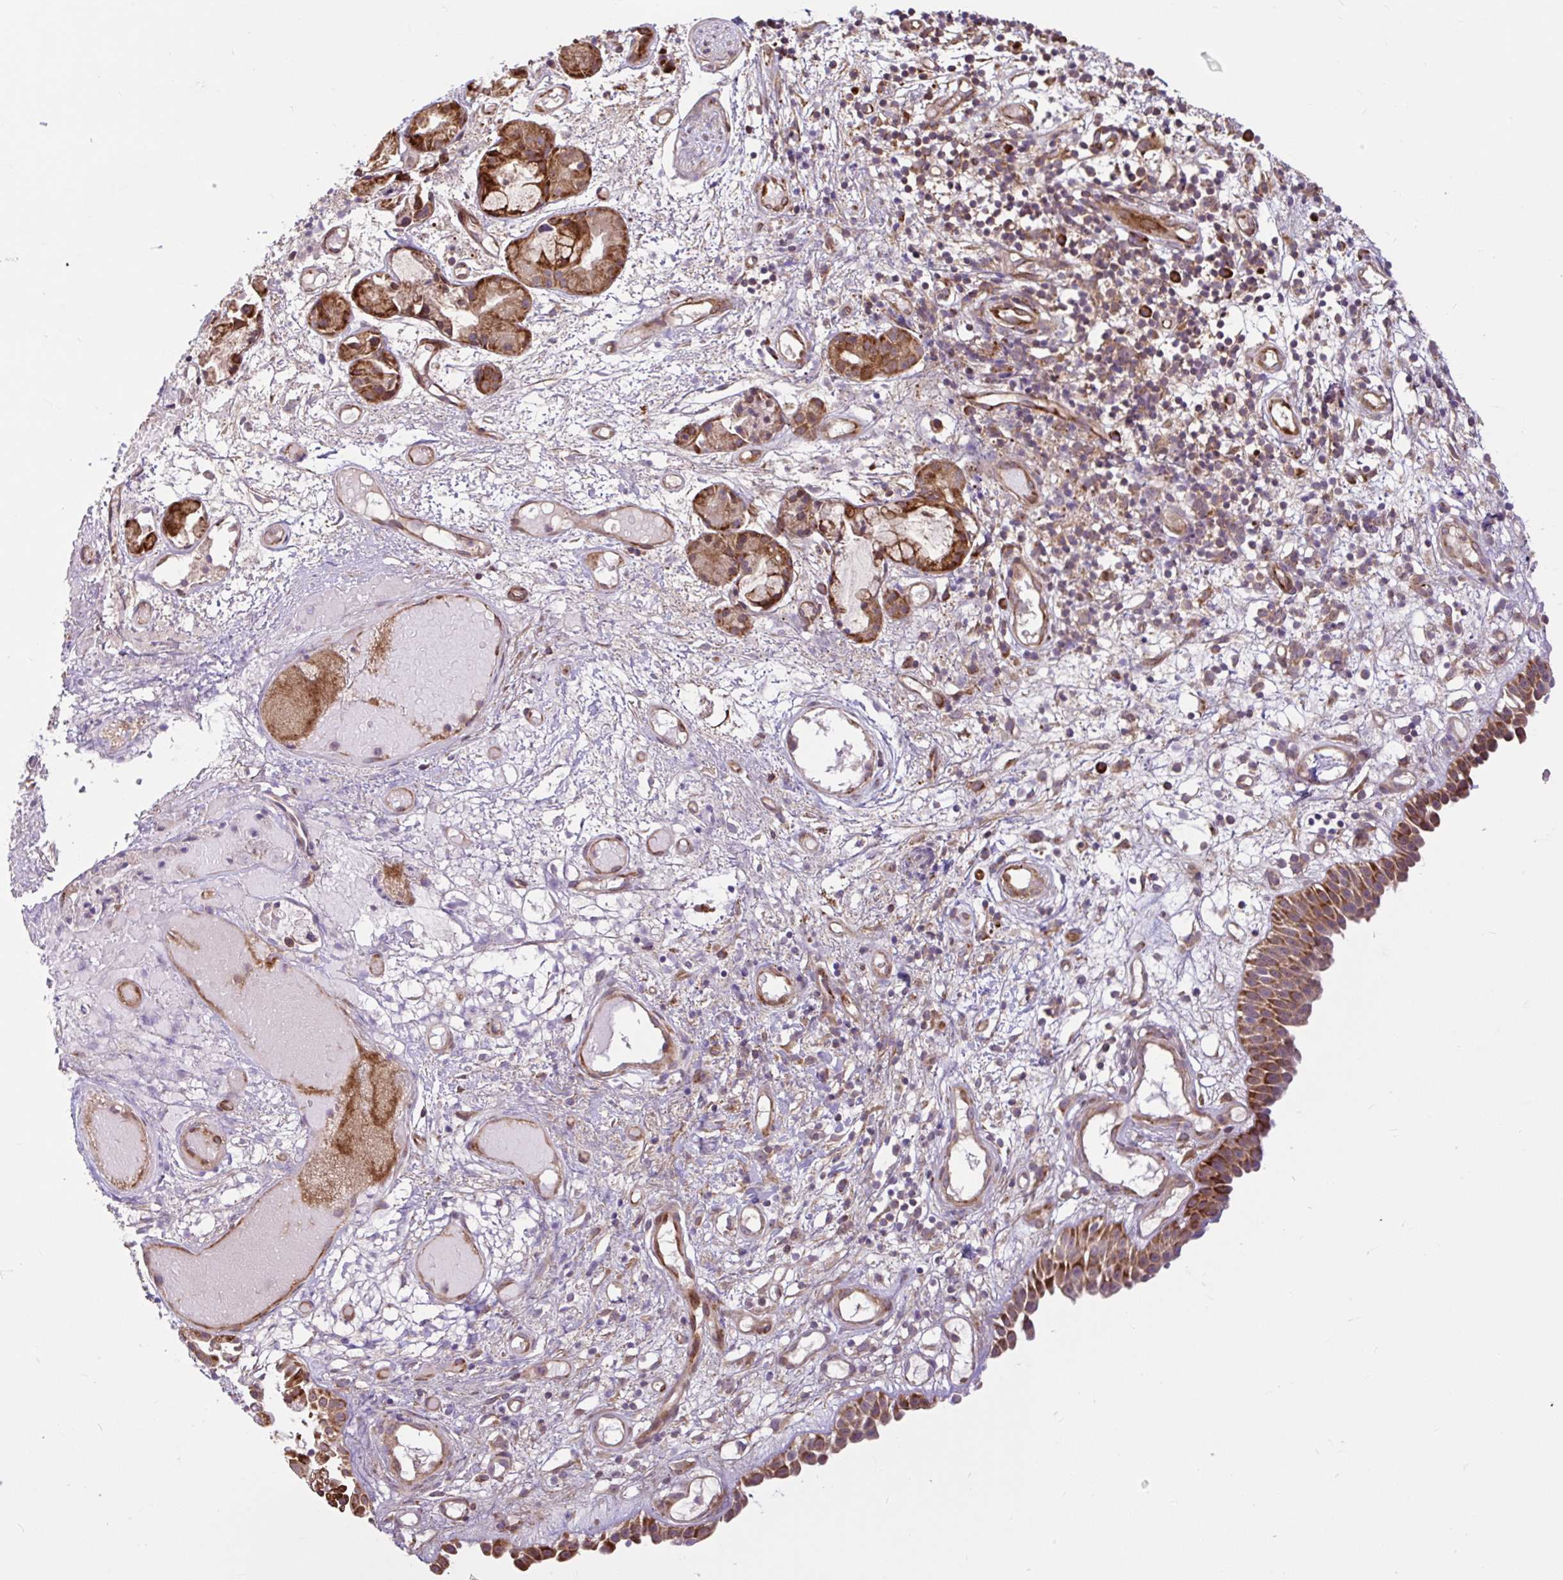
{"staining": {"intensity": "moderate", "quantity": ">75%", "location": "cytoplasmic/membranous"}, "tissue": "nasopharynx", "cell_type": "Respiratory epithelial cells", "image_type": "normal", "snomed": [{"axis": "morphology", "description": "Normal tissue, NOS"}, {"axis": "morphology", "description": "Inflammation, NOS"}, {"axis": "topography", "description": "Nasopharynx"}], "caption": "Immunohistochemistry image of unremarkable nasopharynx: human nasopharynx stained using immunohistochemistry exhibits medium levels of moderate protein expression localized specifically in the cytoplasmic/membranous of respiratory epithelial cells, appearing as a cytoplasmic/membranous brown color.", "gene": "NTPCR", "patient": {"sex": "male", "age": 54}}